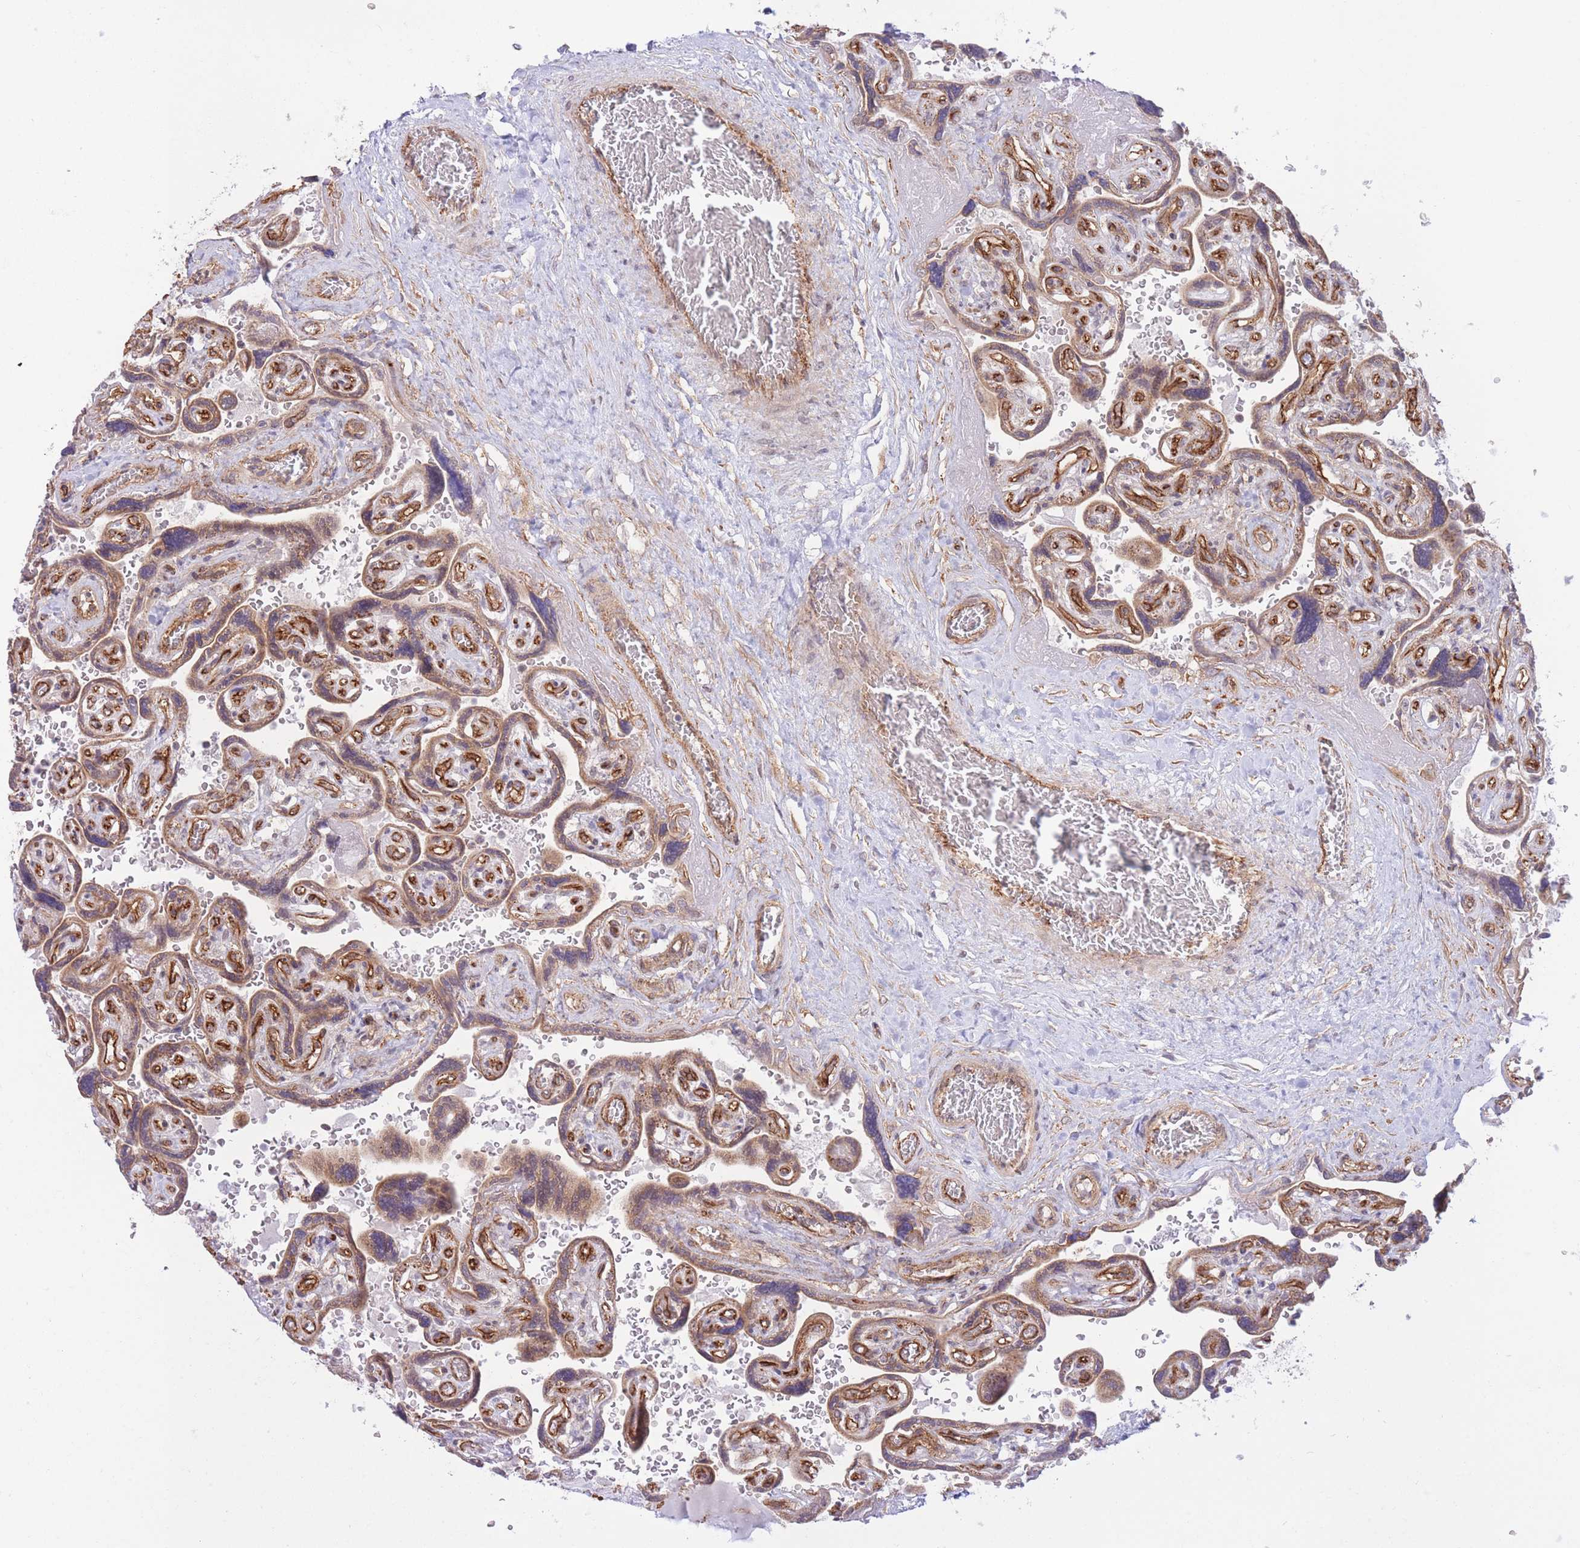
{"staining": {"intensity": "moderate", "quantity": ">75%", "location": "cytoplasmic/membranous"}, "tissue": "placenta", "cell_type": "Decidual cells", "image_type": "normal", "snomed": [{"axis": "morphology", "description": "Normal tissue, NOS"}, {"axis": "topography", "description": "Placenta"}], "caption": "Immunohistochemical staining of normal human placenta displays >75% levels of moderate cytoplasmic/membranous protein staining in about >75% of decidual cells.", "gene": "MRPS31", "patient": {"sex": "female", "age": 32}}